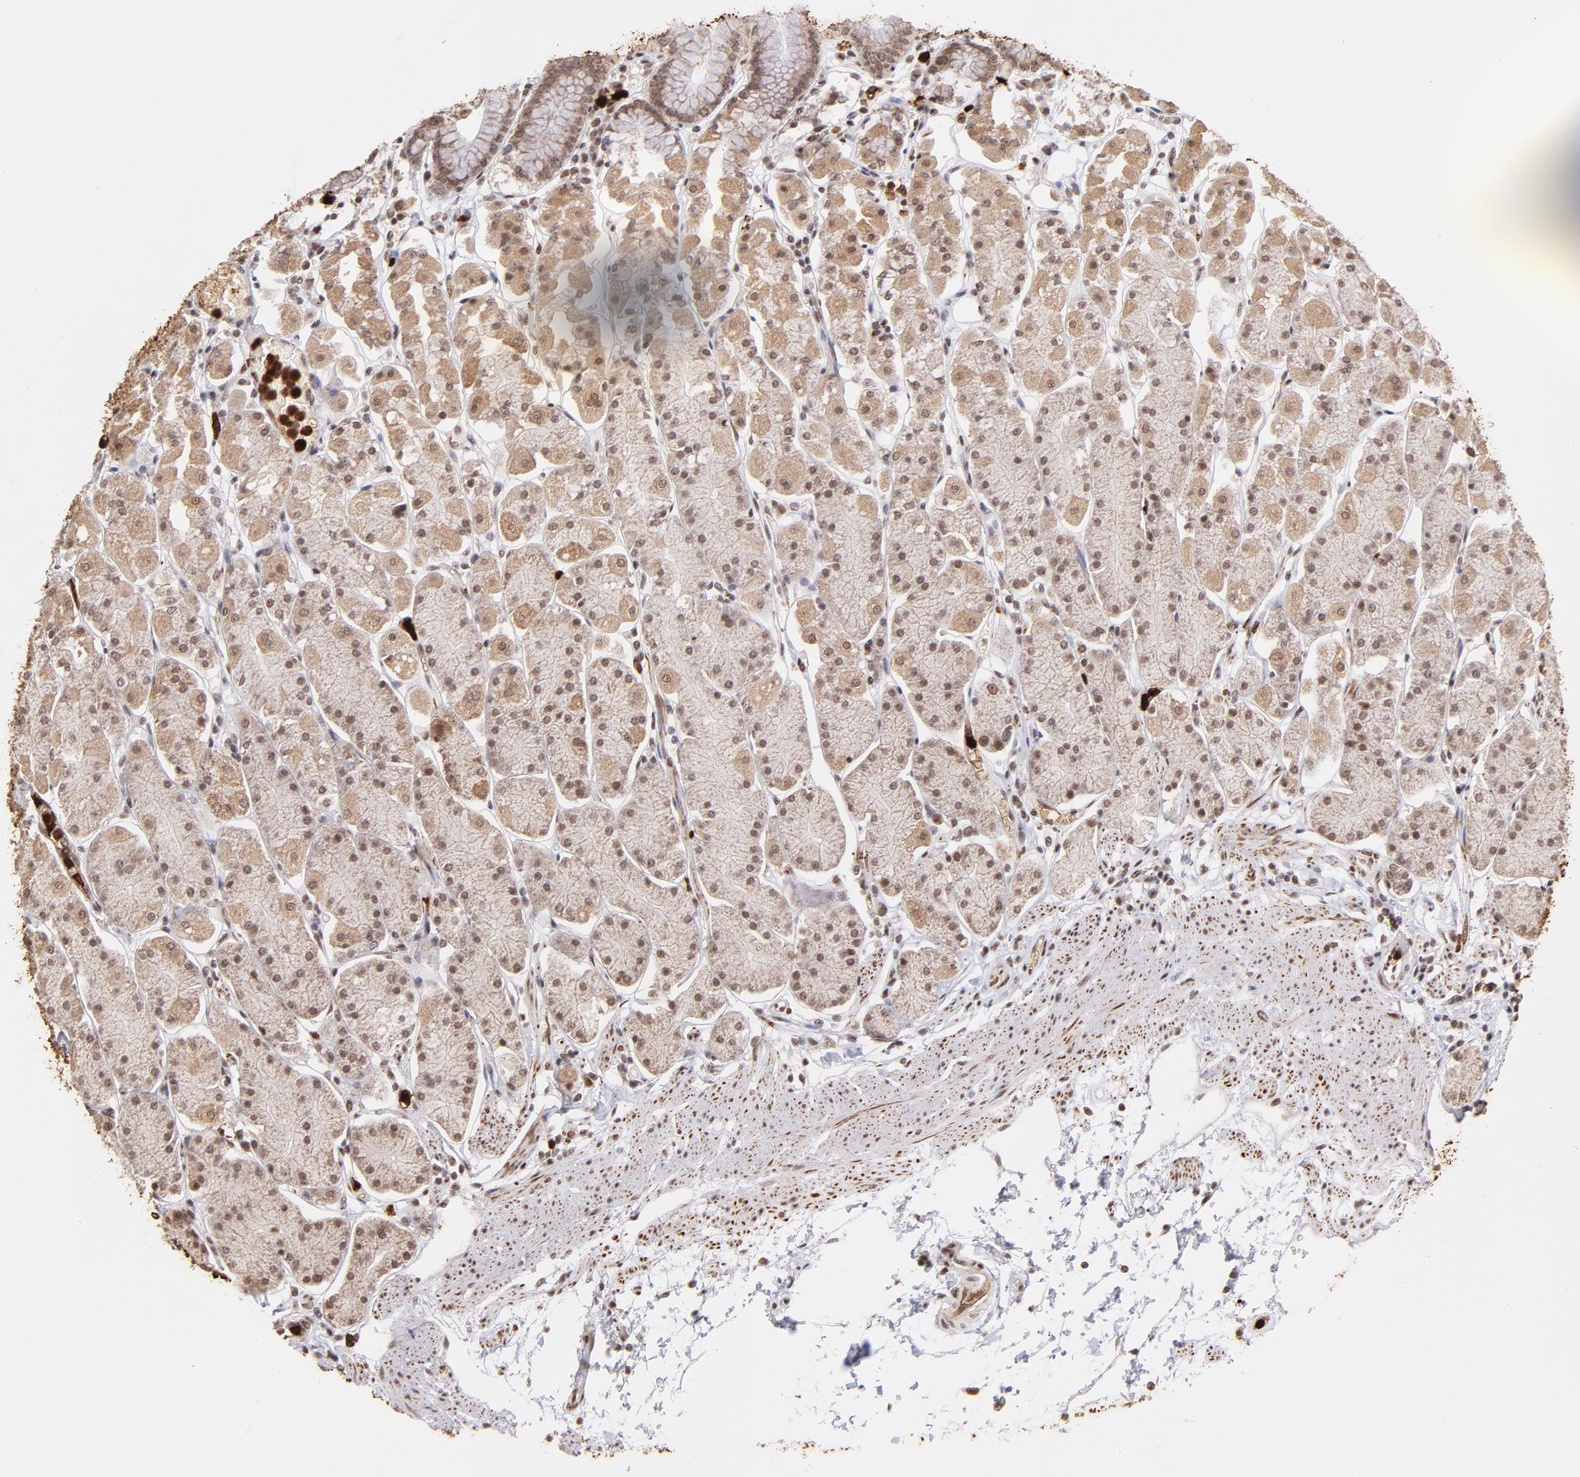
{"staining": {"intensity": "moderate", "quantity": ">75%", "location": "cytoplasmic/membranous,nuclear"}, "tissue": "stomach", "cell_type": "Glandular cells", "image_type": "normal", "snomed": [{"axis": "morphology", "description": "Normal tissue, NOS"}, {"axis": "topography", "description": "Stomach, upper"}, {"axis": "topography", "description": "Stomach"}], "caption": "The micrograph demonstrates a brown stain indicating the presence of a protein in the cytoplasmic/membranous,nuclear of glandular cells in stomach.", "gene": "ZFX", "patient": {"sex": "male", "age": 76}}